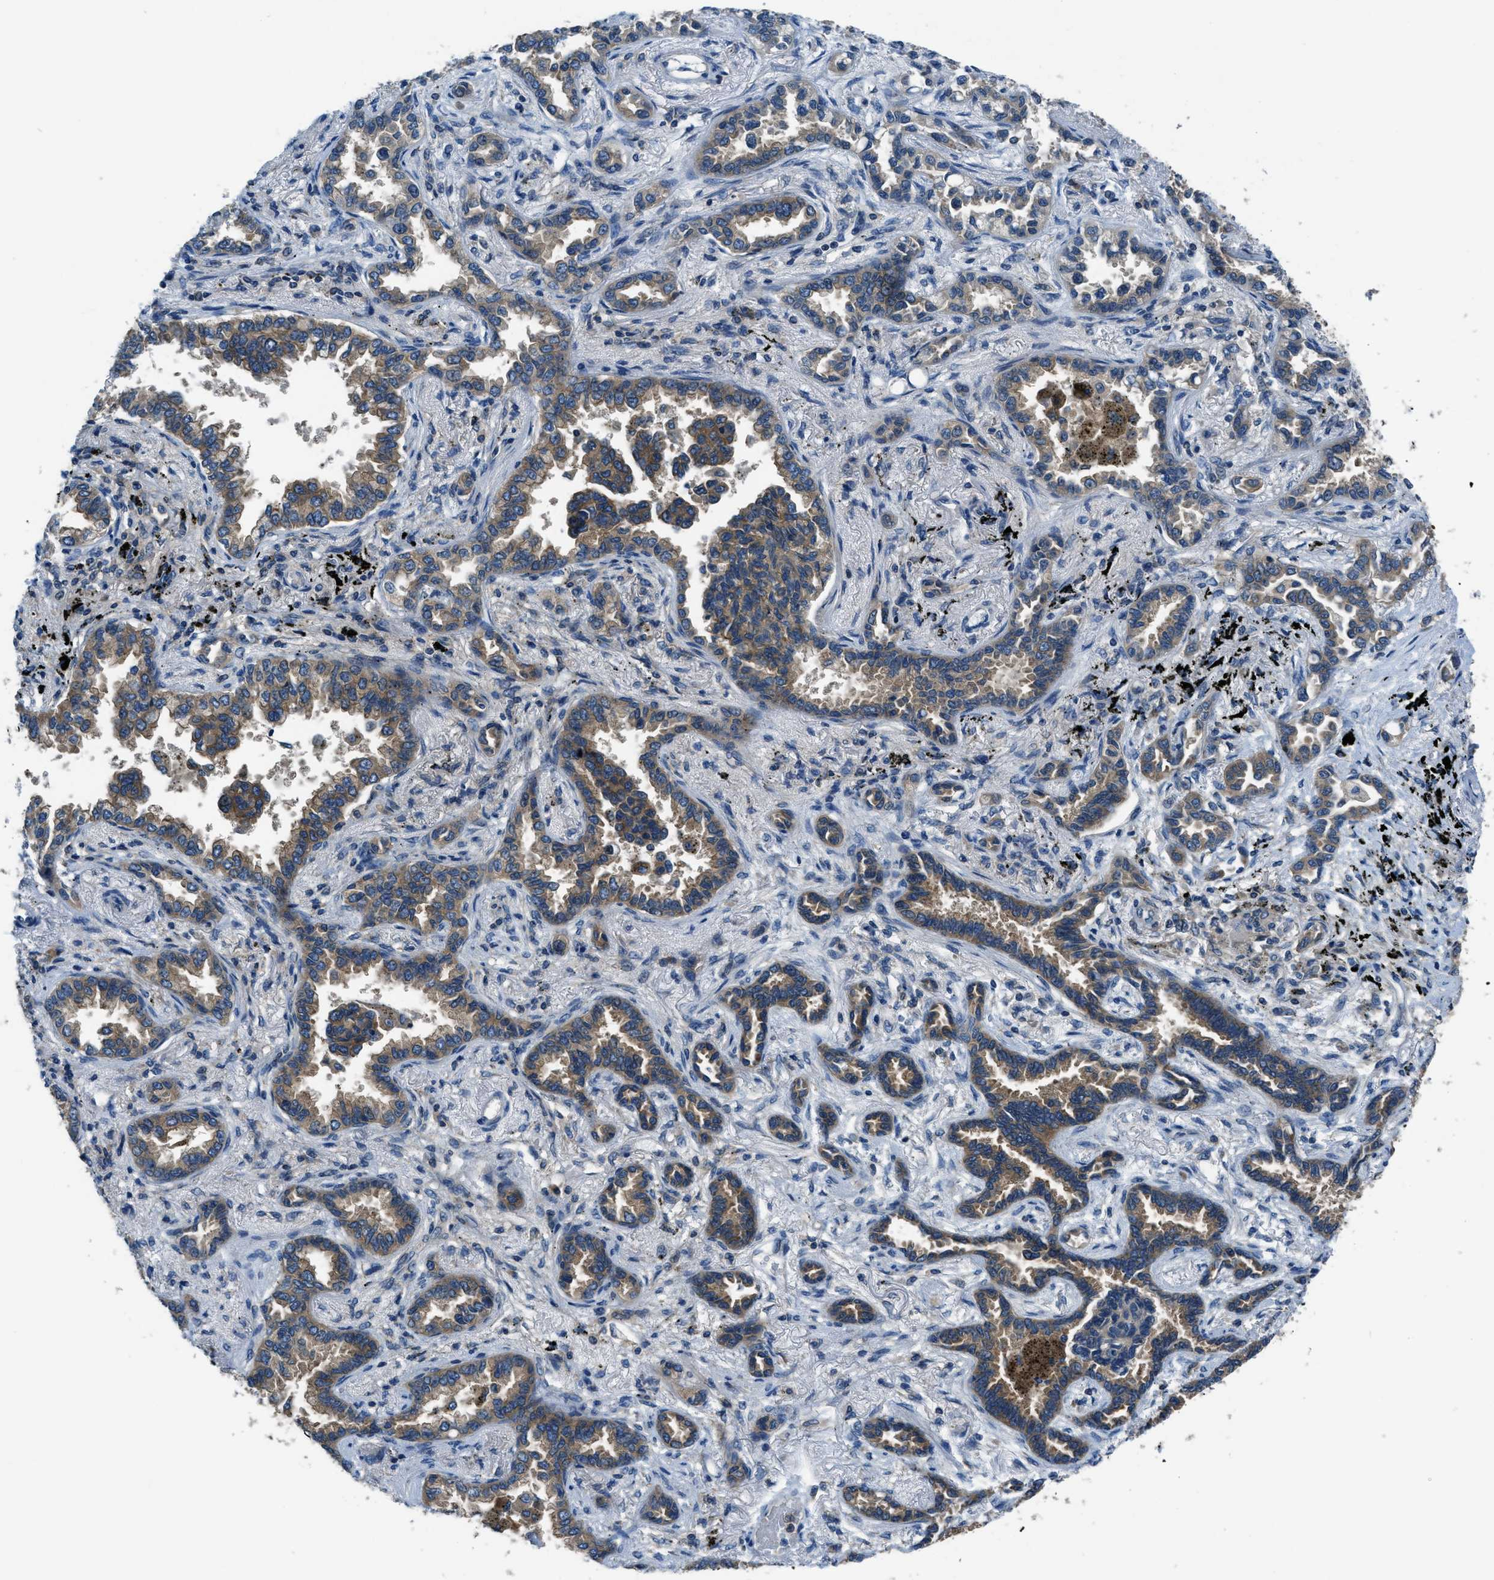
{"staining": {"intensity": "moderate", "quantity": ">75%", "location": "cytoplasmic/membranous"}, "tissue": "lung cancer", "cell_type": "Tumor cells", "image_type": "cancer", "snomed": [{"axis": "morphology", "description": "Normal tissue, NOS"}, {"axis": "morphology", "description": "Adenocarcinoma, NOS"}, {"axis": "topography", "description": "Lung"}], "caption": "Immunohistochemical staining of lung cancer (adenocarcinoma) shows medium levels of moderate cytoplasmic/membranous protein positivity in approximately >75% of tumor cells. (Stains: DAB in brown, nuclei in blue, Microscopy: brightfield microscopy at high magnification).", "gene": "ARFGAP2", "patient": {"sex": "male", "age": 59}}